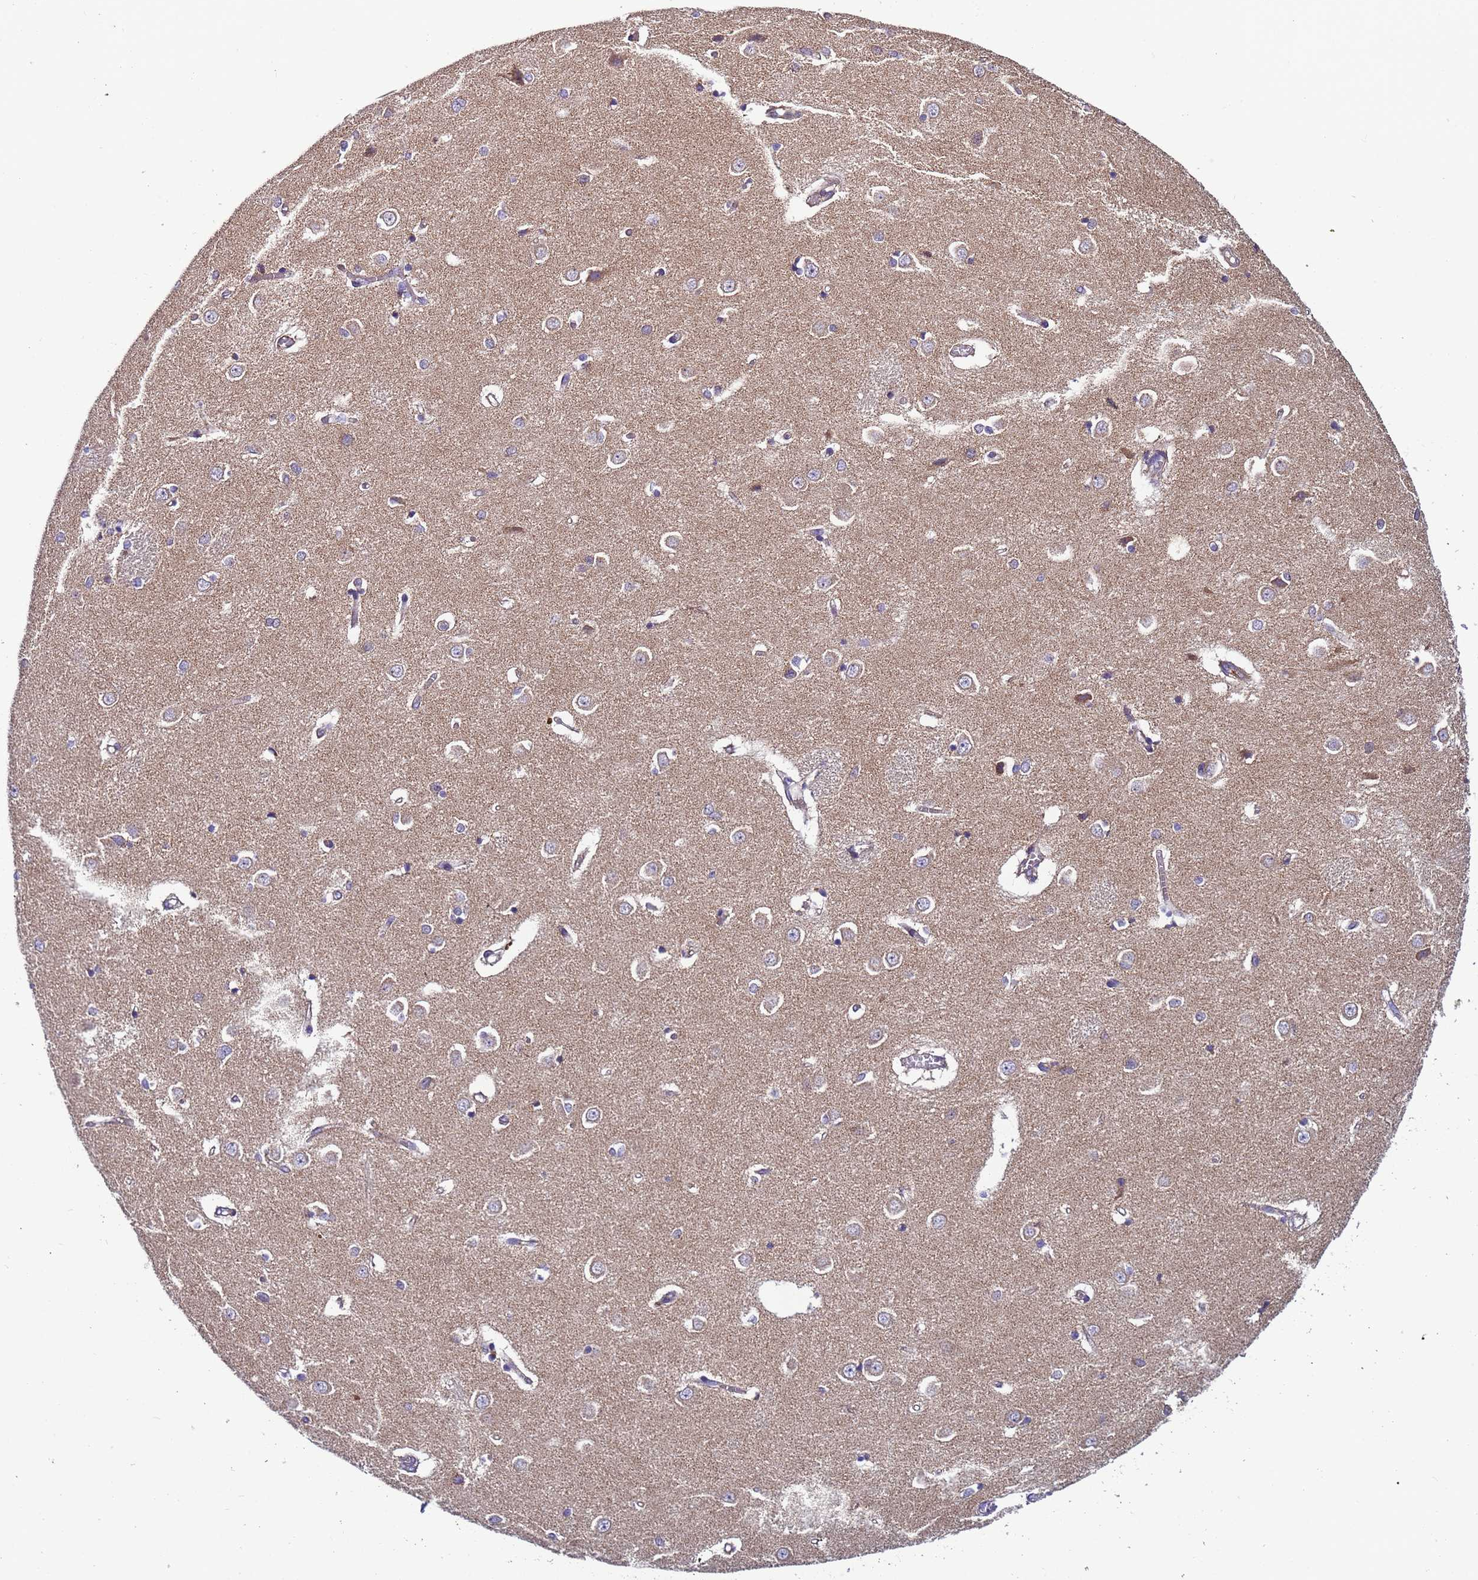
{"staining": {"intensity": "moderate", "quantity": "<25%", "location": "cytoplasmic/membranous"}, "tissue": "caudate", "cell_type": "Glial cells", "image_type": "normal", "snomed": [{"axis": "morphology", "description": "Normal tissue, NOS"}, {"axis": "topography", "description": "Lateral ventricle wall"}], "caption": "IHC (DAB (3,3'-diaminobenzidine)) staining of normal human caudate displays moderate cytoplasmic/membranous protein expression in approximately <25% of glial cells.", "gene": "TMEM126A", "patient": {"sex": "male", "age": 37}}